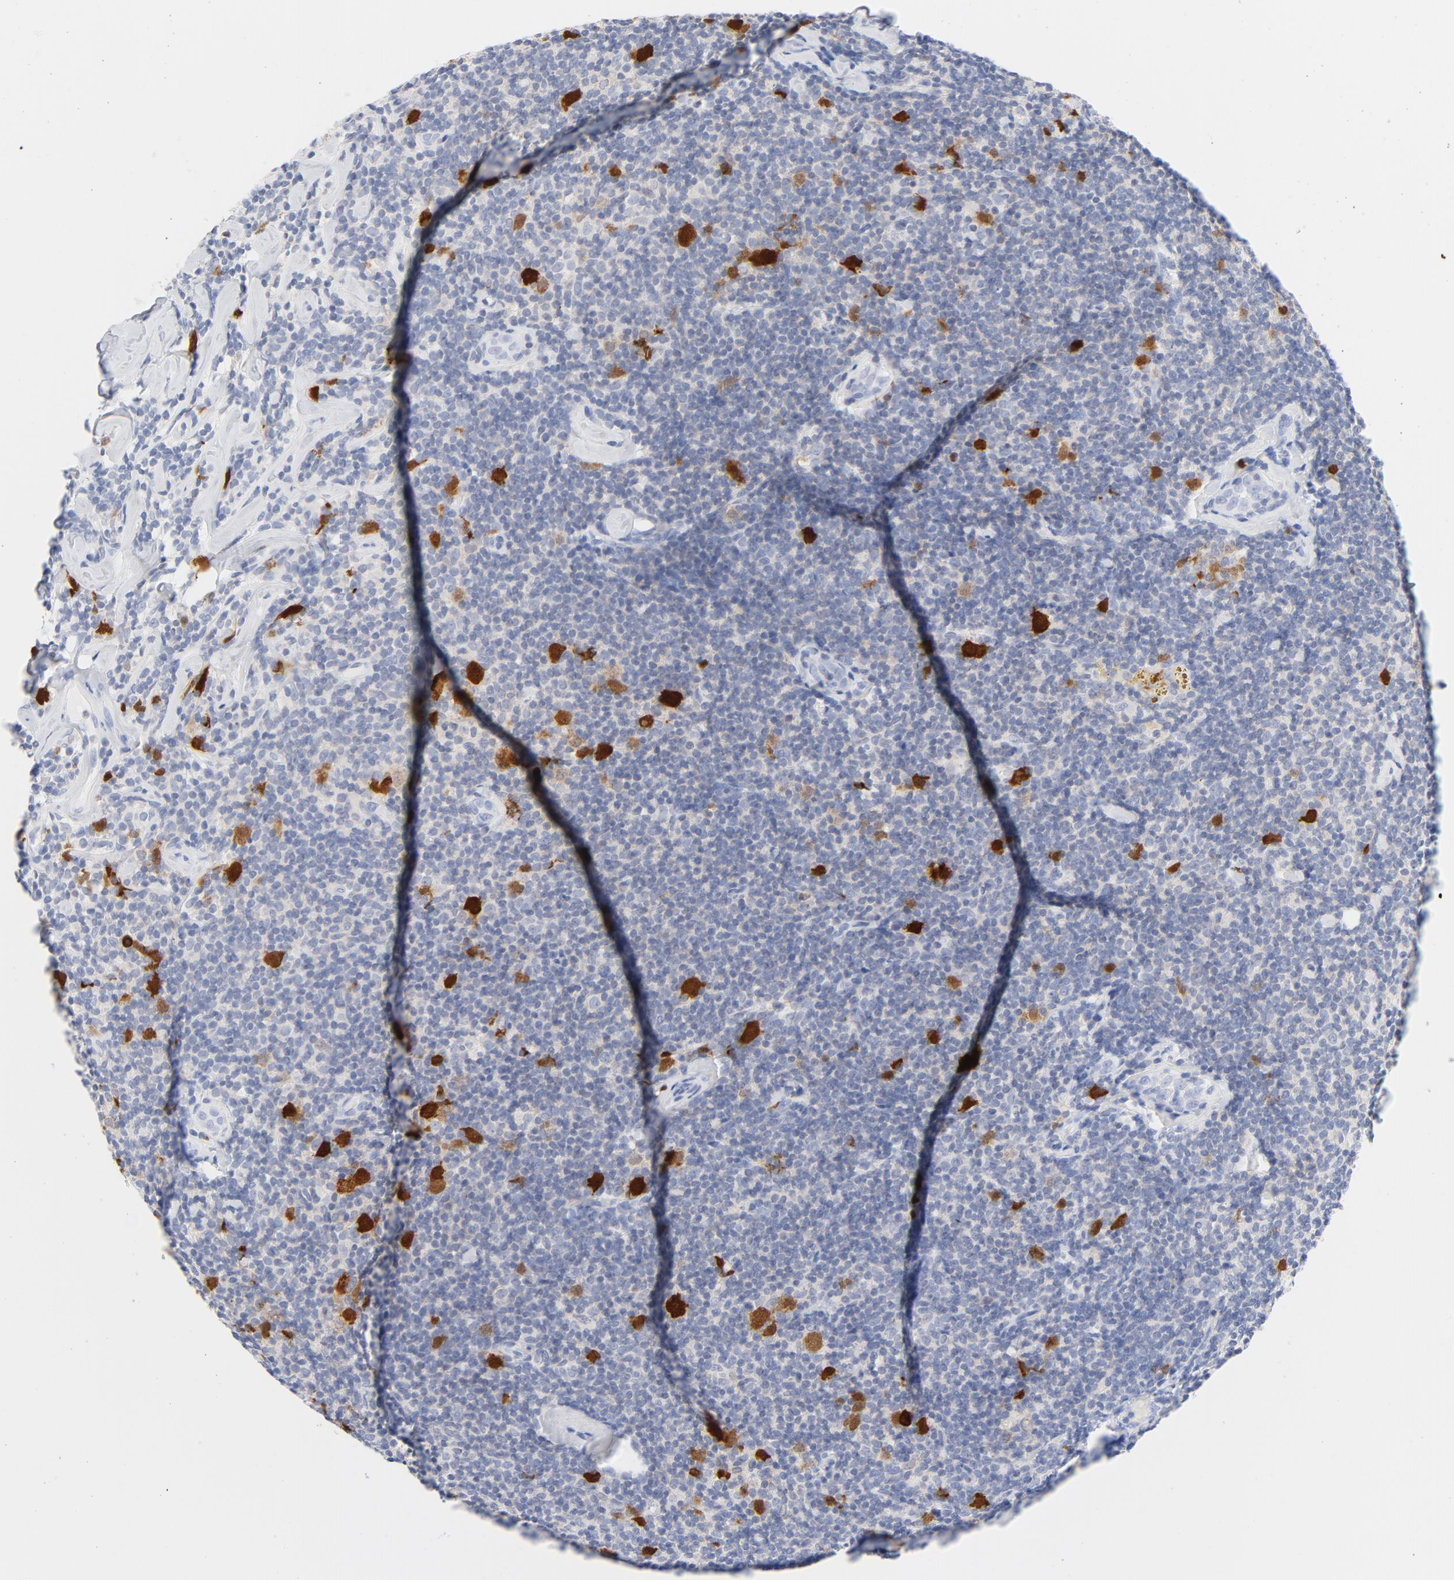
{"staining": {"intensity": "strong", "quantity": "<25%", "location": "nuclear"}, "tissue": "lymphoma", "cell_type": "Tumor cells", "image_type": "cancer", "snomed": [{"axis": "morphology", "description": "Malignant lymphoma, non-Hodgkin's type, Low grade"}, {"axis": "topography", "description": "Lymph node"}], "caption": "Human malignant lymphoma, non-Hodgkin's type (low-grade) stained with a protein marker demonstrates strong staining in tumor cells.", "gene": "CDC20", "patient": {"sex": "female", "age": 56}}